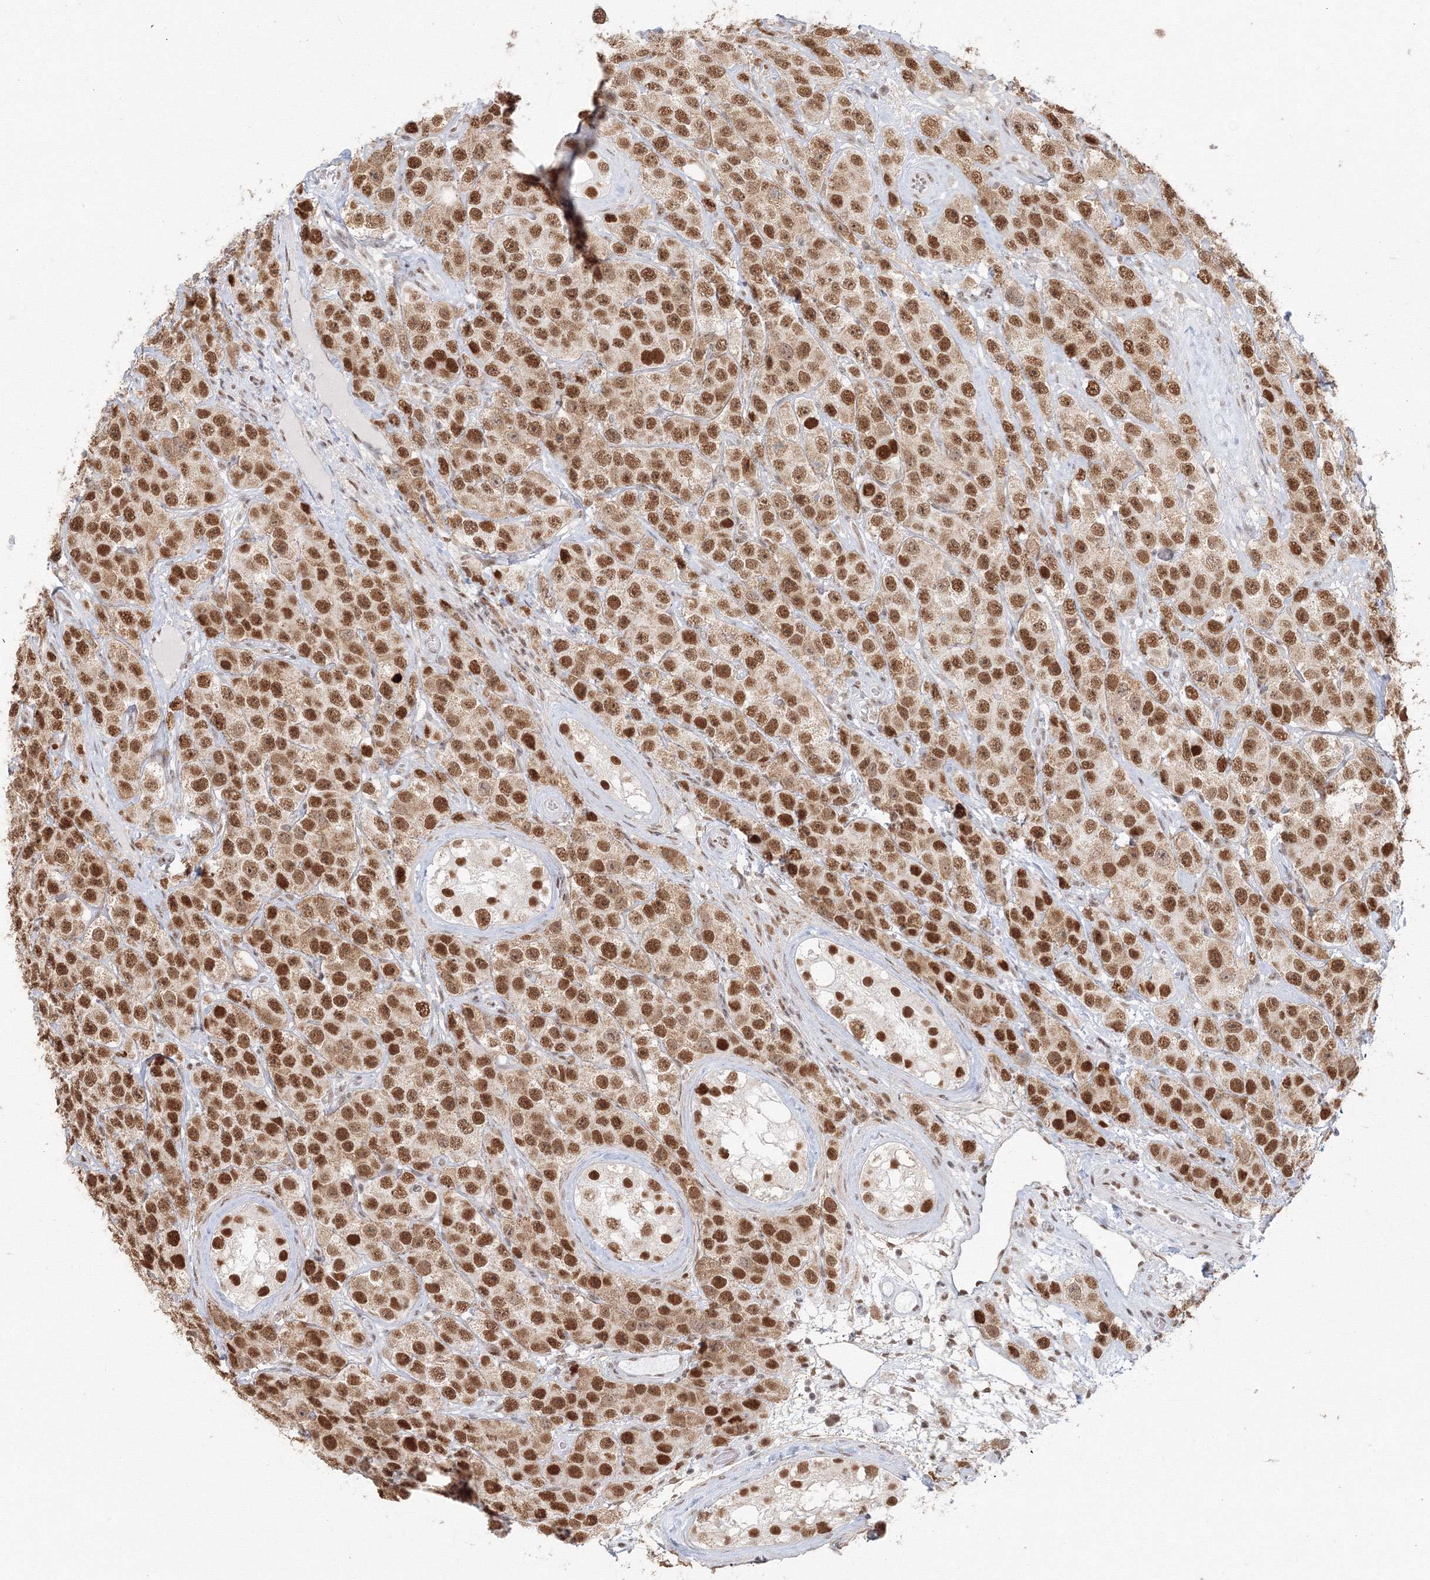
{"staining": {"intensity": "moderate", "quantity": ">75%", "location": "nuclear"}, "tissue": "testis cancer", "cell_type": "Tumor cells", "image_type": "cancer", "snomed": [{"axis": "morphology", "description": "Seminoma, NOS"}, {"axis": "topography", "description": "Testis"}], "caption": "DAB immunohistochemical staining of human testis cancer displays moderate nuclear protein expression in approximately >75% of tumor cells.", "gene": "PPP4R2", "patient": {"sex": "male", "age": 28}}